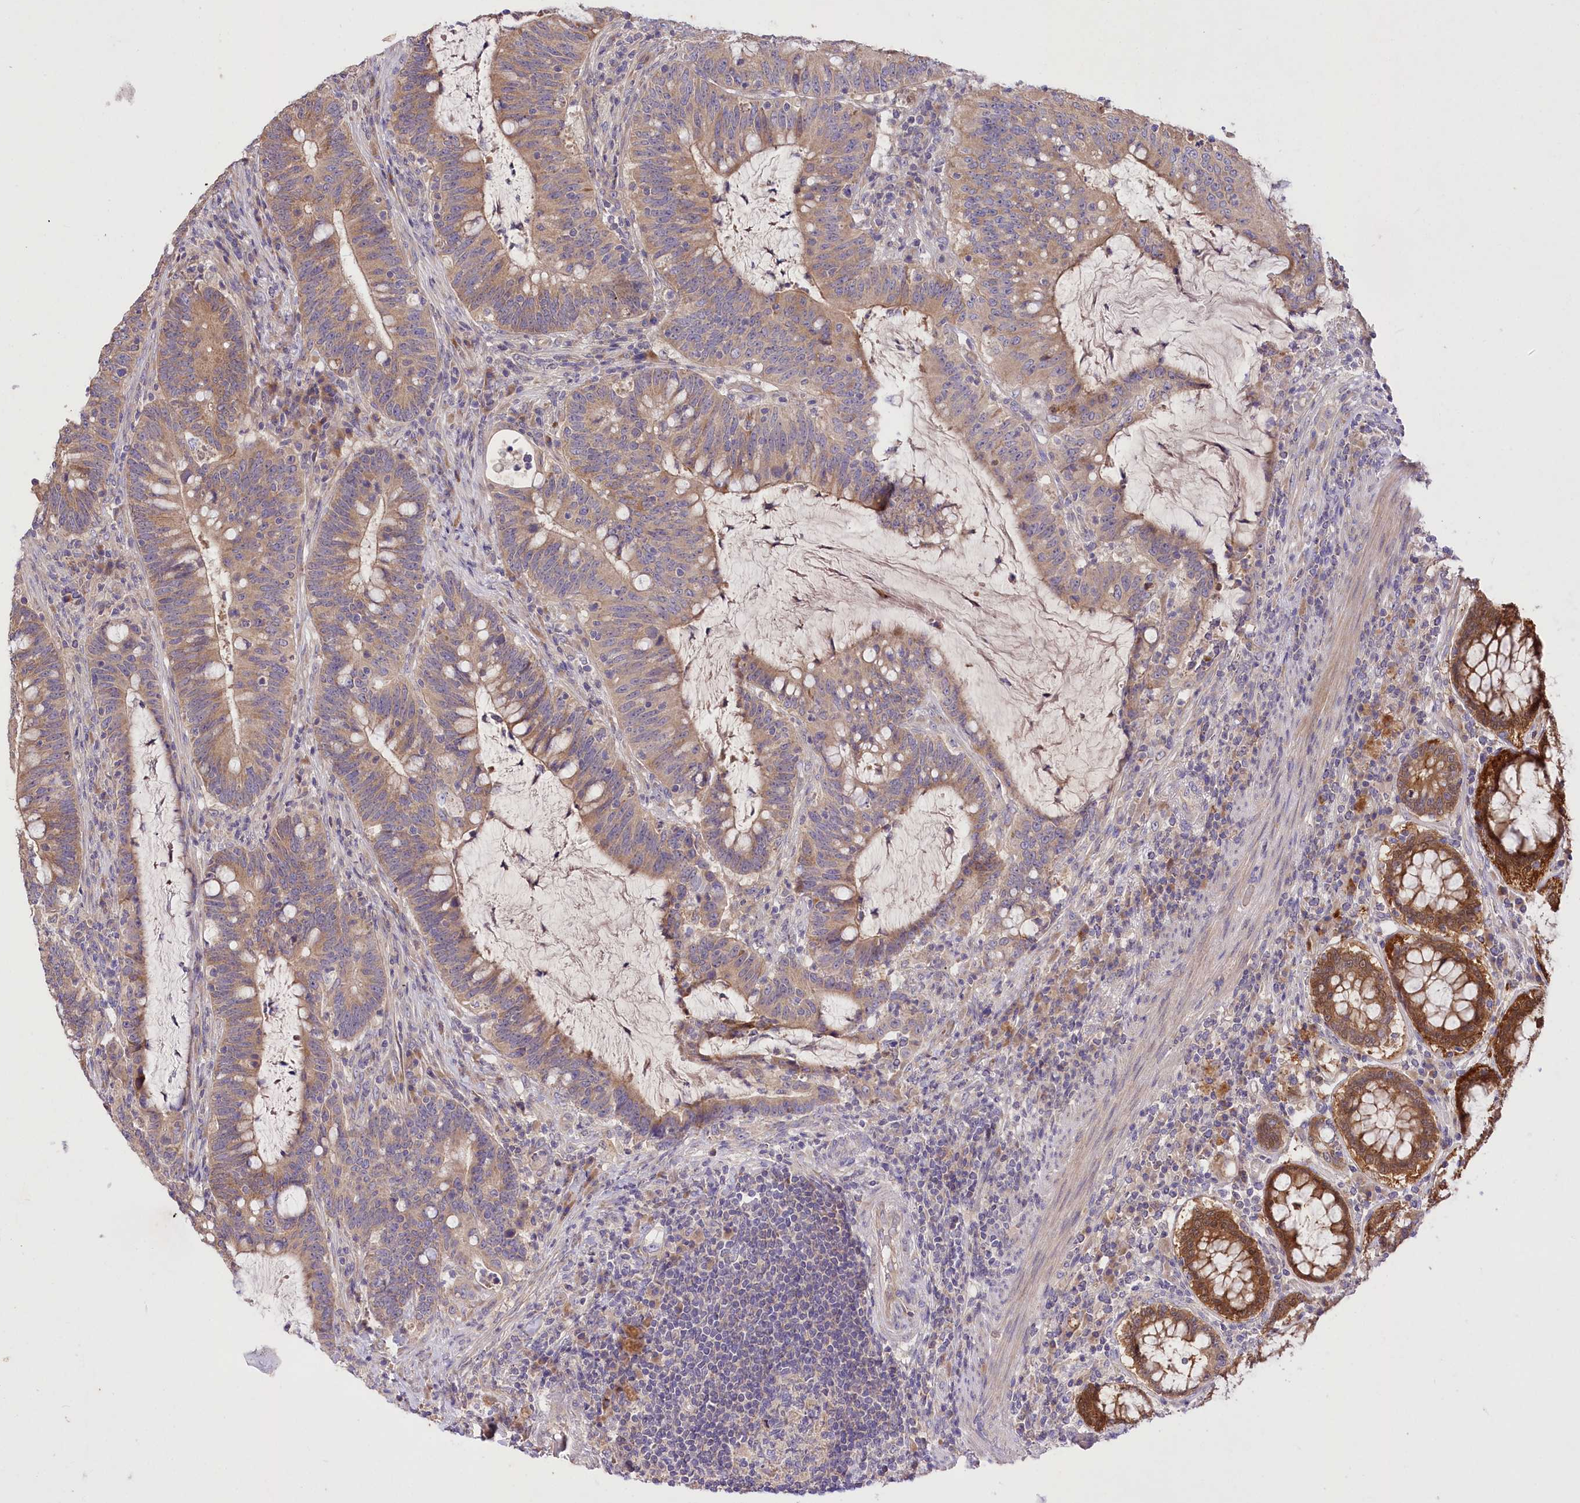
{"staining": {"intensity": "moderate", "quantity": ">75%", "location": "cytoplasmic/membranous"}, "tissue": "colorectal cancer", "cell_type": "Tumor cells", "image_type": "cancer", "snomed": [{"axis": "morphology", "description": "Adenocarcinoma, NOS"}, {"axis": "topography", "description": "Colon"}], "caption": "Human colorectal cancer stained with a protein marker reveals moderate staining in tumor cells.", "gene": "PBLD", "patient": {"sex": "female", "age": 66}}